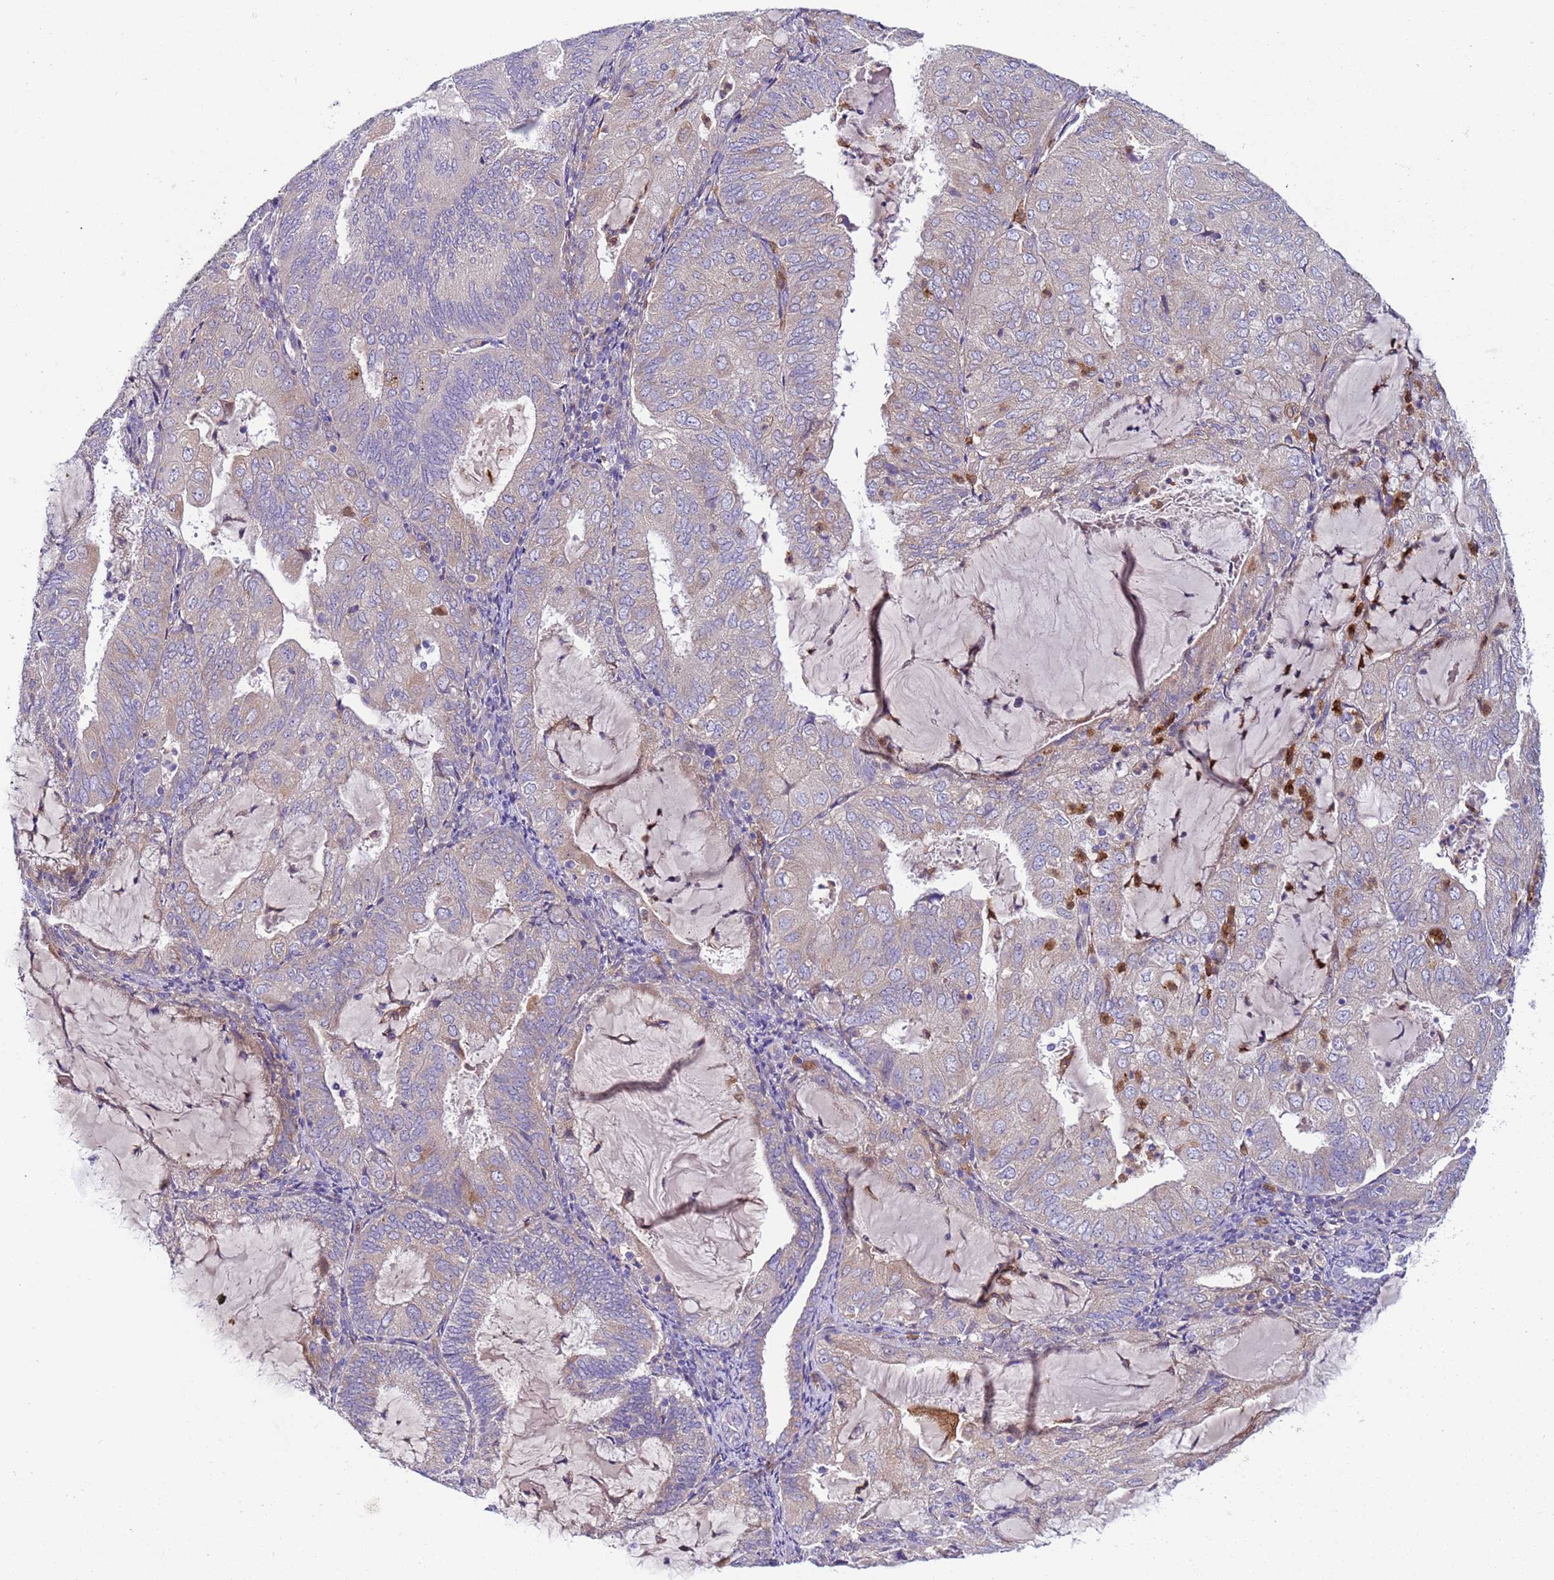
{"staining": {"intensity": "negative", "quantity": "none", "location": "none"}, "tissue": "endometrial cancer", "cell_type": "Tumor cells", "image_type": "cancer", "snomed": [{"axis": "morphology", "description": "Adenocarcinoma, NOS"}, {"axis": "topography", "description": "Endometrium"}], "caption": "Immunohistochemical staining of human endometrial cancer reveals no significant staining in tumor cells.", "gene": "PAQR7", "patient": {"sex": "female", "age": 81}}